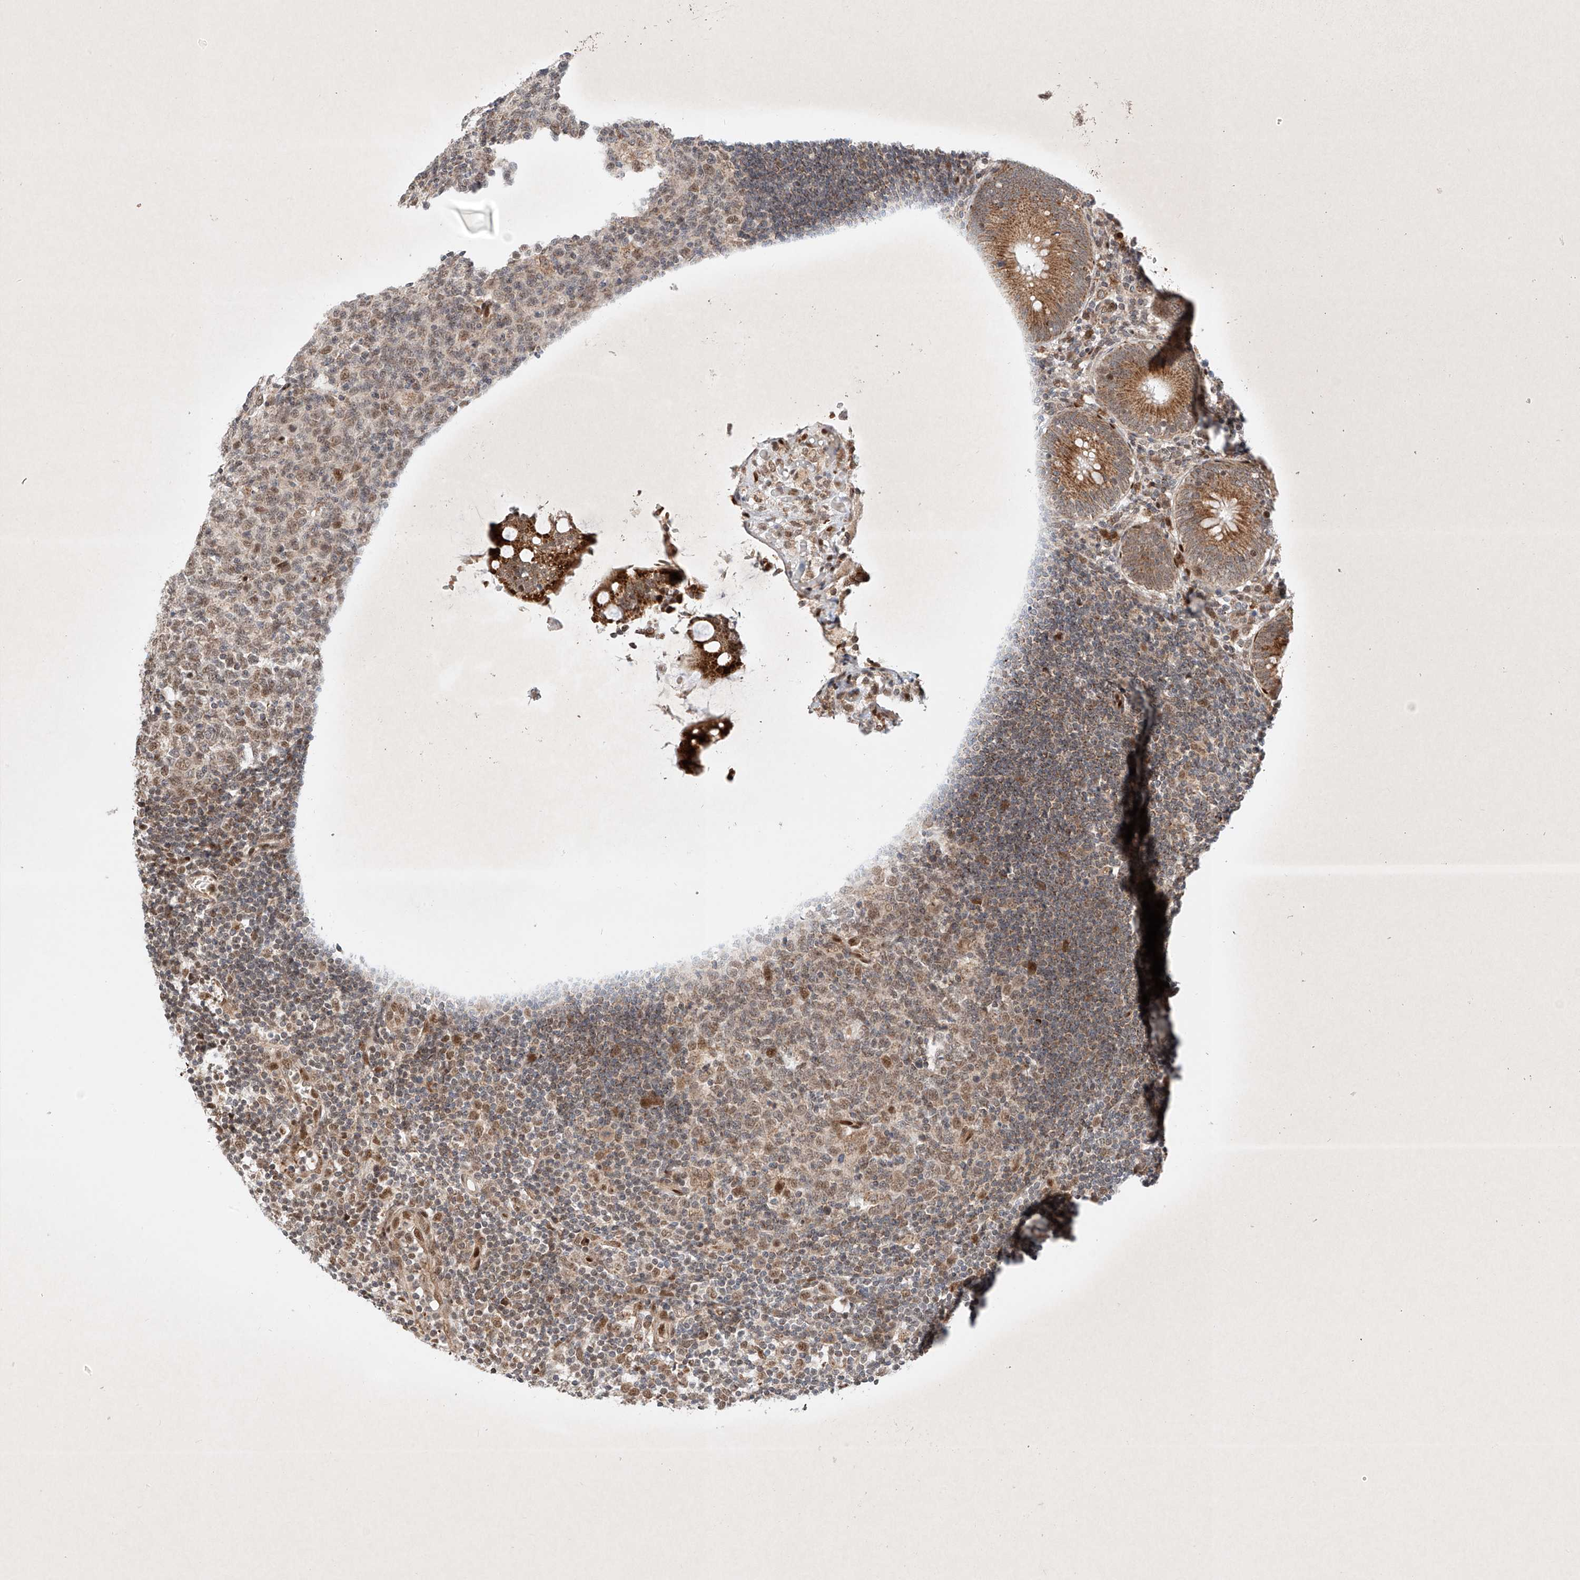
{"staining": {"intensity": "moderate", "quantity": ">75%", "location": "cytoplasmic/membranous,nuclear"}, "tissue": "appendix", "cell_type": "Glandular cells", "image_type": "normal", "snomed": [{"axis": "morphology", "description": "Normal tissue, NOS"}, {"axis": "topography", "description": "Appendix"}], "caption": "Unremarkable appendix reveals moderate cytoplasmic/membranous,nuclear staining in approximately >75% of glandular cells Using DAB (brown) and hematoxylin (blue) stains, captured at high magnification using brightfield microscopy..", "gene": "EPG5", "patient": {"sex": "female", "age": 54}}